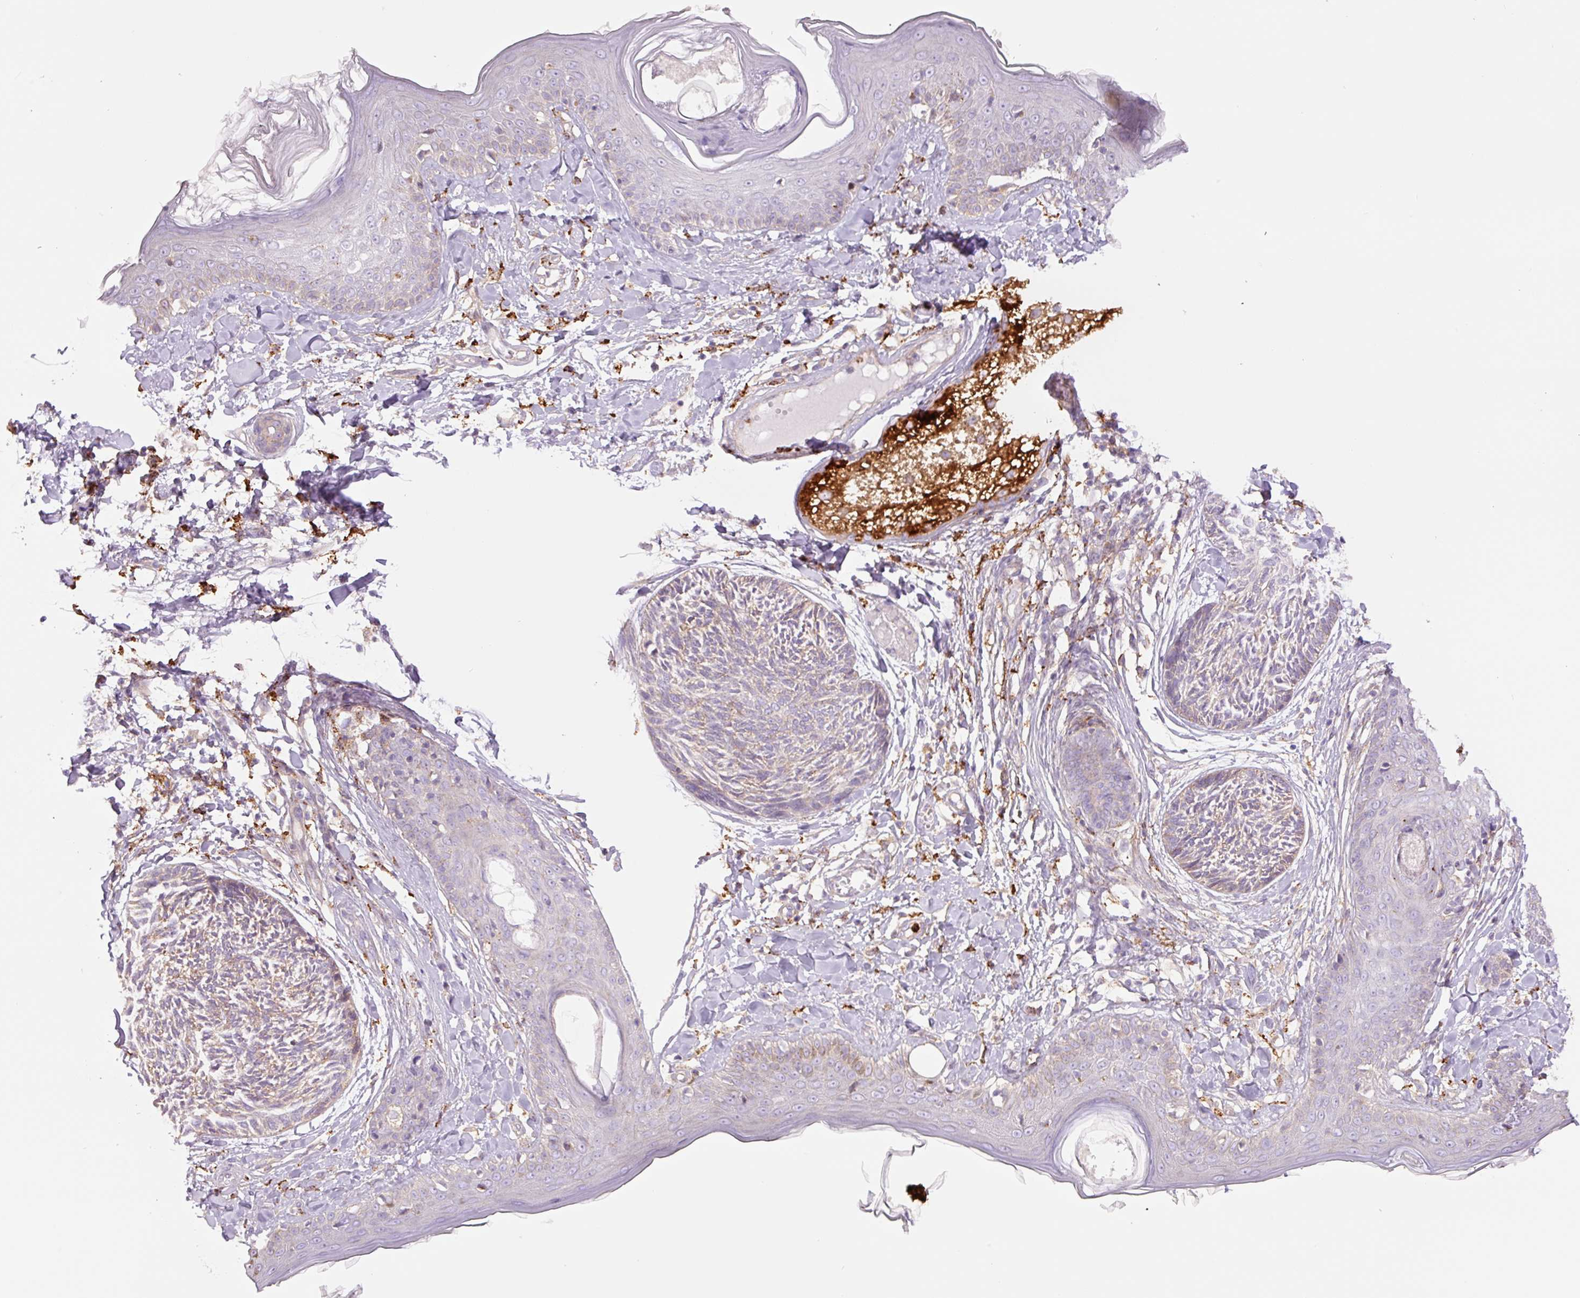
{"staining": {"intensity": "weak", "quantity": "25%-75%", "location": "cytoplasmic/membranous"}, "tissue": "skin cancer", "cell_type": "Tumor cells", "image_type": "cancer", "snomed": [{"axis": "morphology", "description": "Basal cell carcinoma"}, {"axis": "topography", "description": "Skin"}], "caption": "The micrograph displays a brown stain indicating the presence of a protein in the cytoplasmic/membranous of tumor cells in skin basal cell carcinoma.", "gene": "SH2D6", "patient": {"sex": "male", "age": 73}}